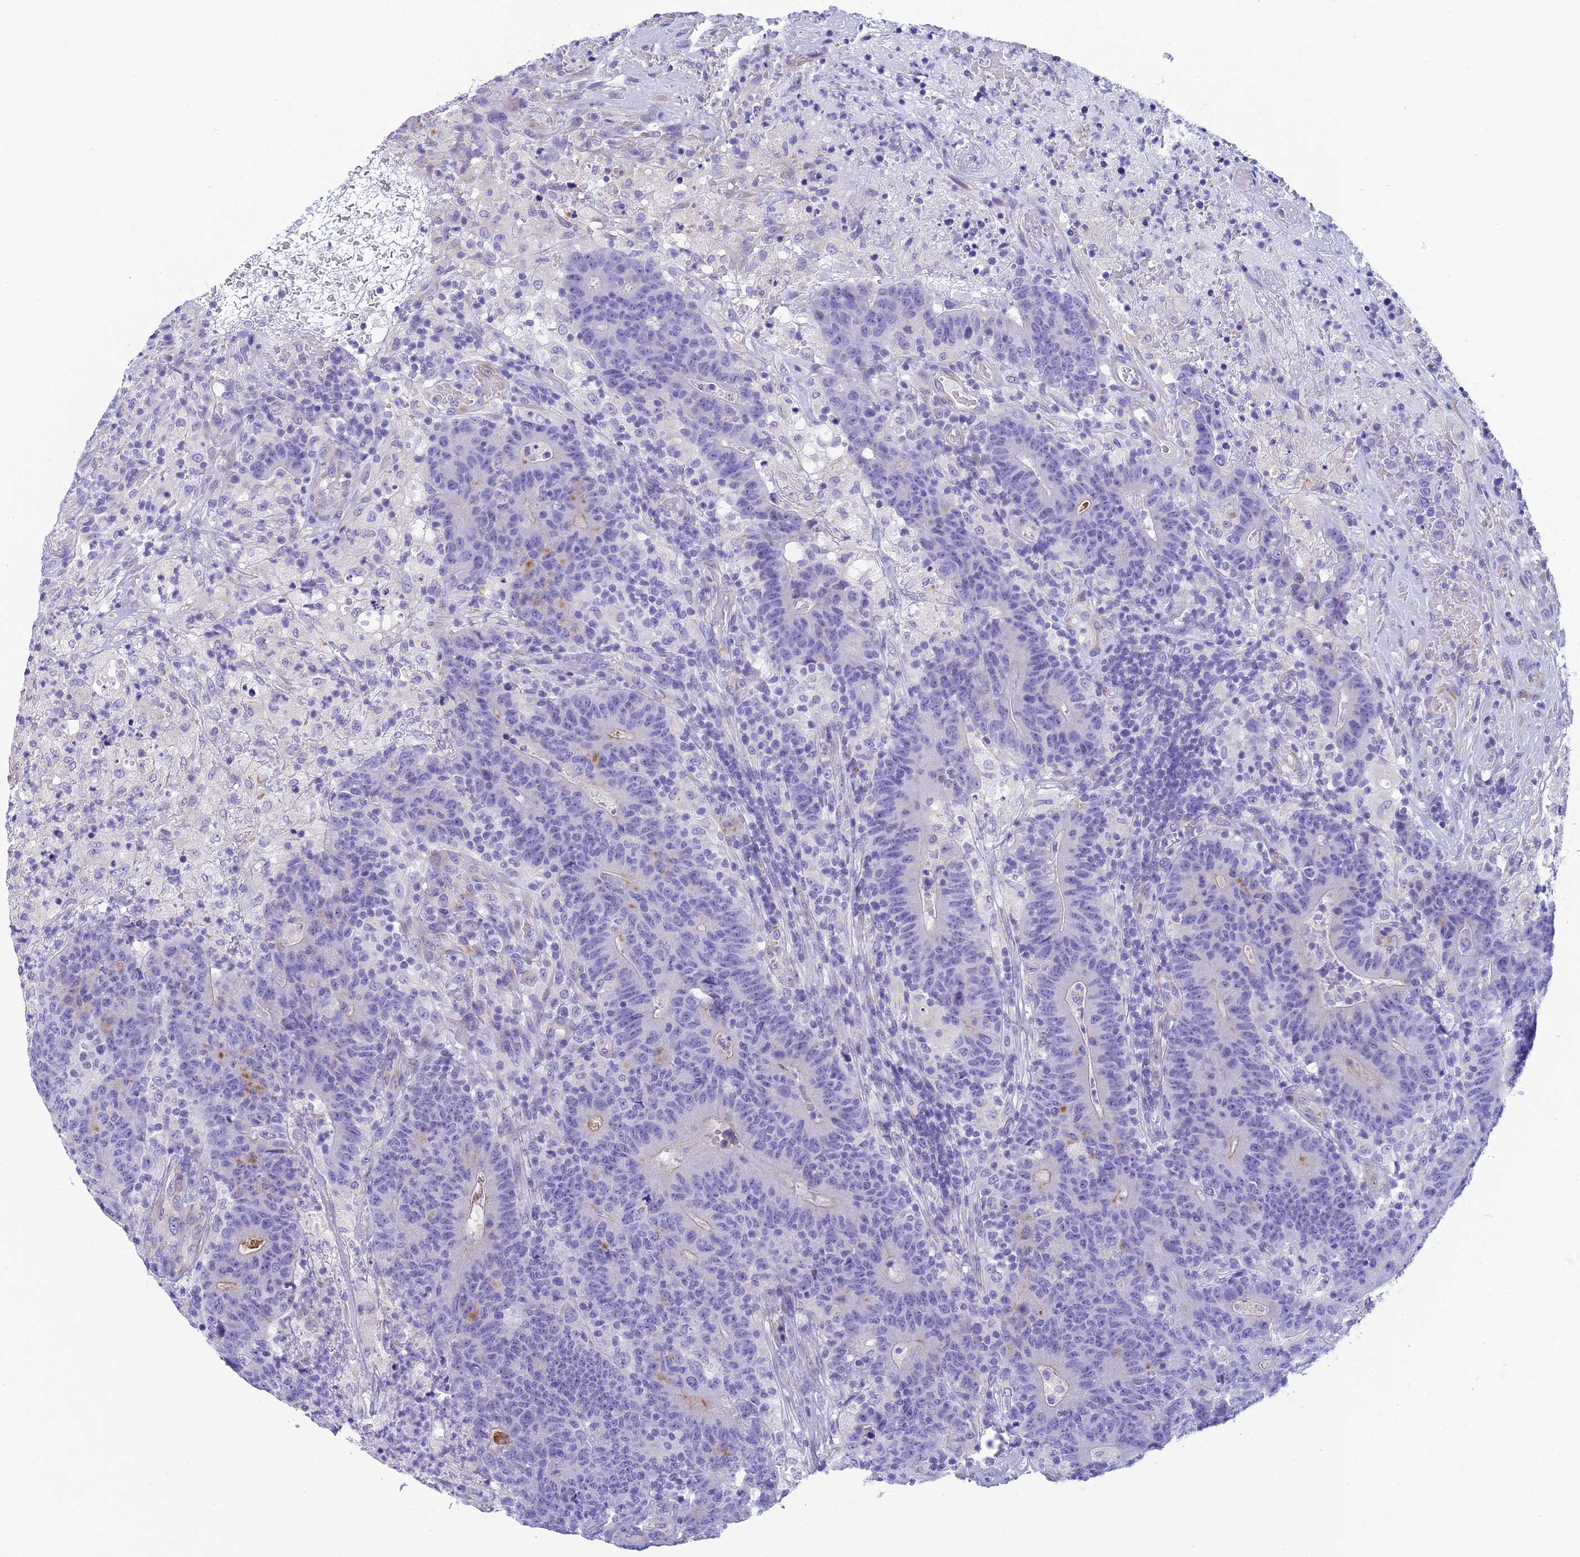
{"staining": {"intensity": "moderate", "quantity": "<25%", "location": "cytoplasmic/membranous"}, "tissue": "colorectal cancer", "cell_type": "Tumor cells", "image_type": "cancer", "snomed": [{"axis": "morphology", "description": "Adenocarcinoma, NOS"}, {"axis": "topography", "description": "Colon"}], "caption": "Moderate cytoplasmic/membranous staining is present in about <25% of tumor cells in adenocarcinoma (colorectal).", "gene": "TACSTD2", "patient": {"sex": "female", "age": 75}}